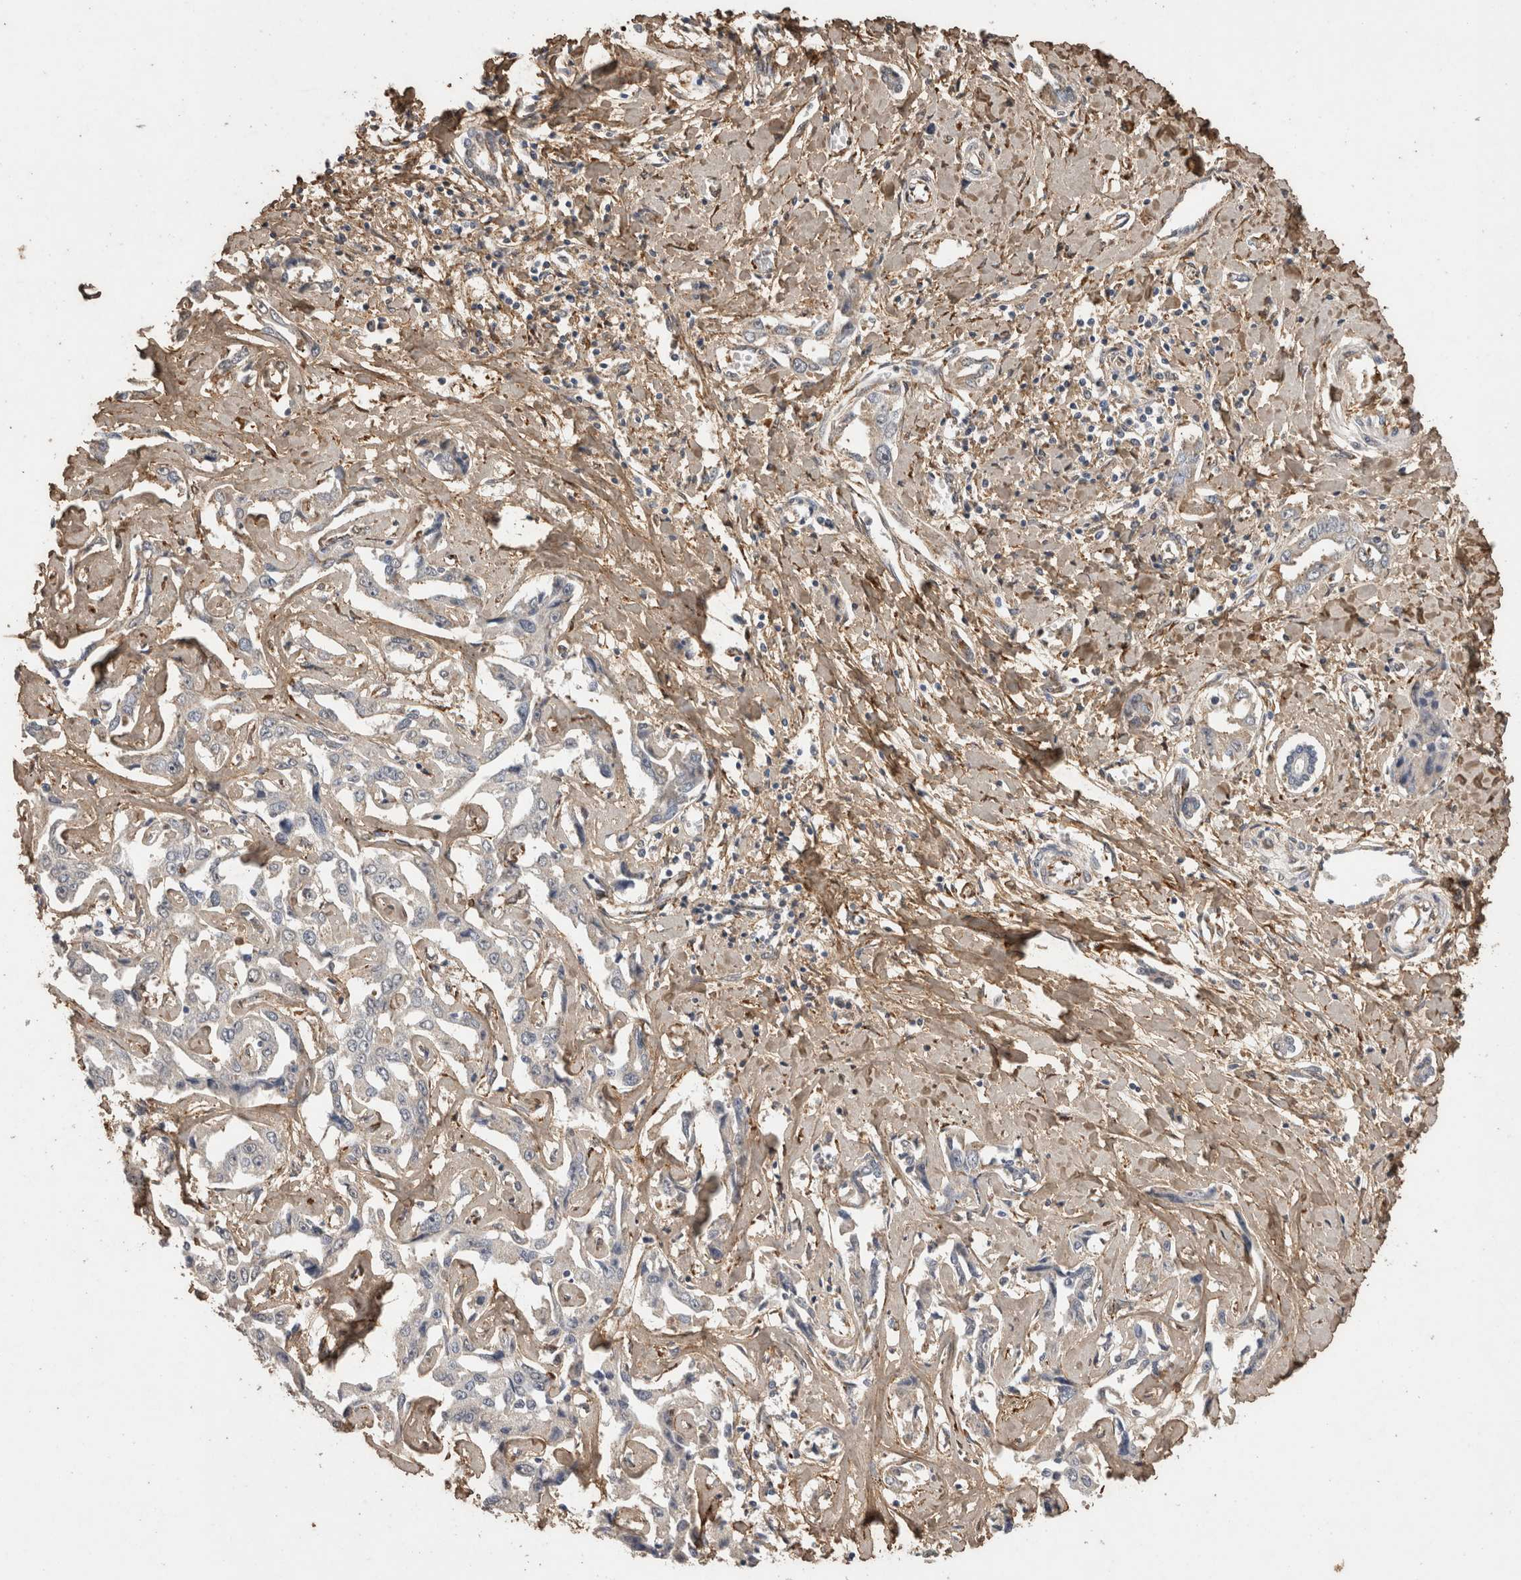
{"staining": {"intensity": "negative", "quantity": "none", "location": "none"}, "tissue": "liver cancer", "cell_type": "Tumor cells", "image_type": "cancer", "snomed": [{"axis": "morphology", "description": "Cholangiocarcinoma"}, {"axis": "topography", "description": "Liver"}], "caption": "Liver cancer was stained to show a protein in brown. There is no significant staining in tumor cells. (IHC, brightfield microscopy, high magnification).", "gene": "C1QTNF5", "patient": {"sex": "male", "age": 59}}